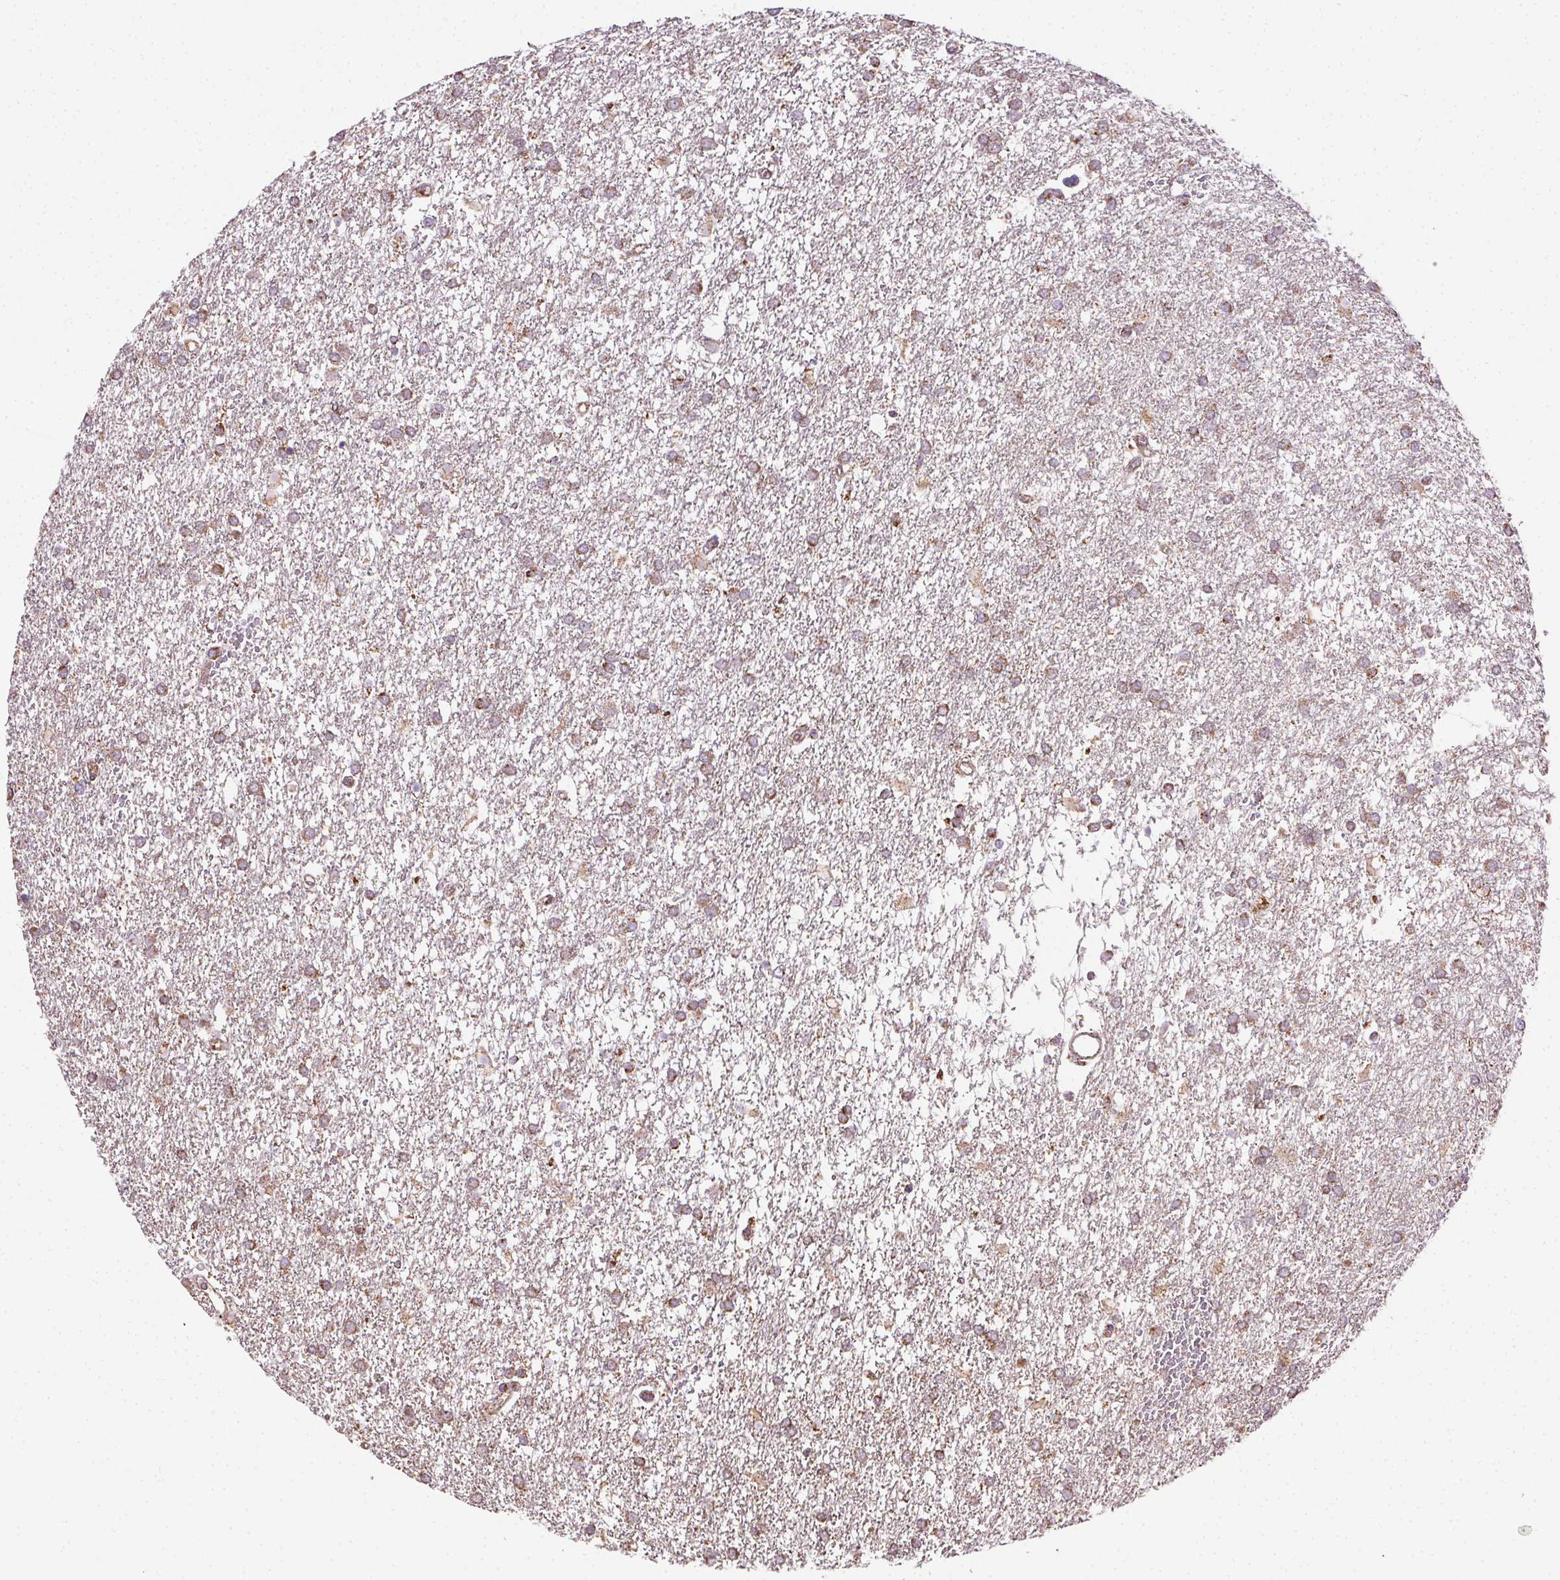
{"staining": {"intensity": "weak", "quantity": ">75%", "location": "cytoplasmic/membranous"}, "tissue": "glioma", "cell_type": "Tumor cells", "image_type": "cancer", "snomed": [{"axis": "morphology", "description": "Glioma, malignant, High grade"}, {"axis": "topography", "description": "Brain"}], "caption": "Glioma was stained to show a protein in brown. There is low levels of weak cytoplasmic/membranous staining in about >75% of tumor cells.", "gene": "CLPB", "patient": {"sex": "female", "age": 61}}